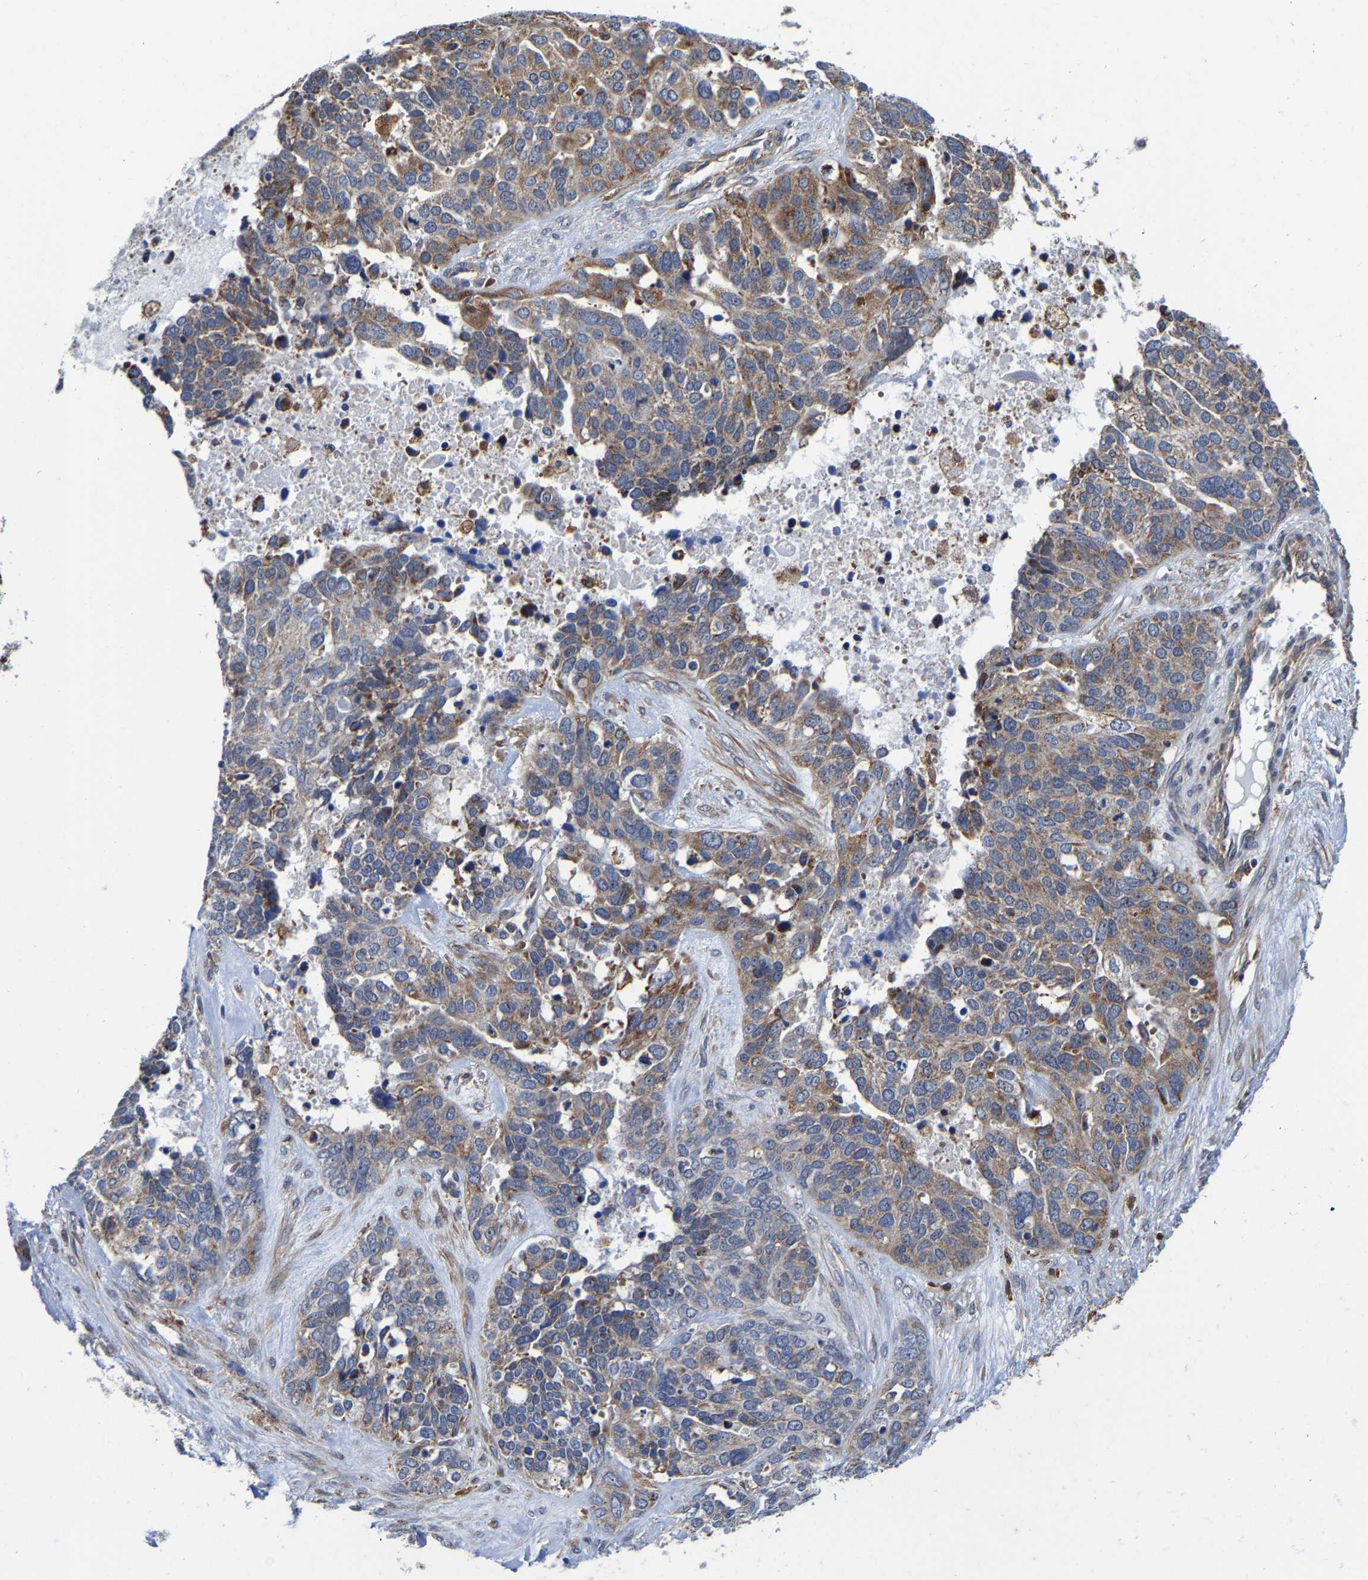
{"staining": {"intensity": "moderate", "quantity": ">75%", "location": "cytoplasmic/membranous"}, "tissue": "ovarian cancer", "cell_type": "Tumor cells", "image_type": "cancer", "snomed": [{"axis": "morphology", "description": "Cystadenocarcinoma, serous, NOS"}, {"axis": "topography", "description": "Ovary"}], "caption": "The histopathology image reveals immunohistochemical staining of serous cystadenocarcinoma (ovarian). There is moderate cytoplasmic/membranous expression is seen in about >75% of tumor cells.", "gene": "PFKFB3", "patient": {"sex": "female", "age": 44}}